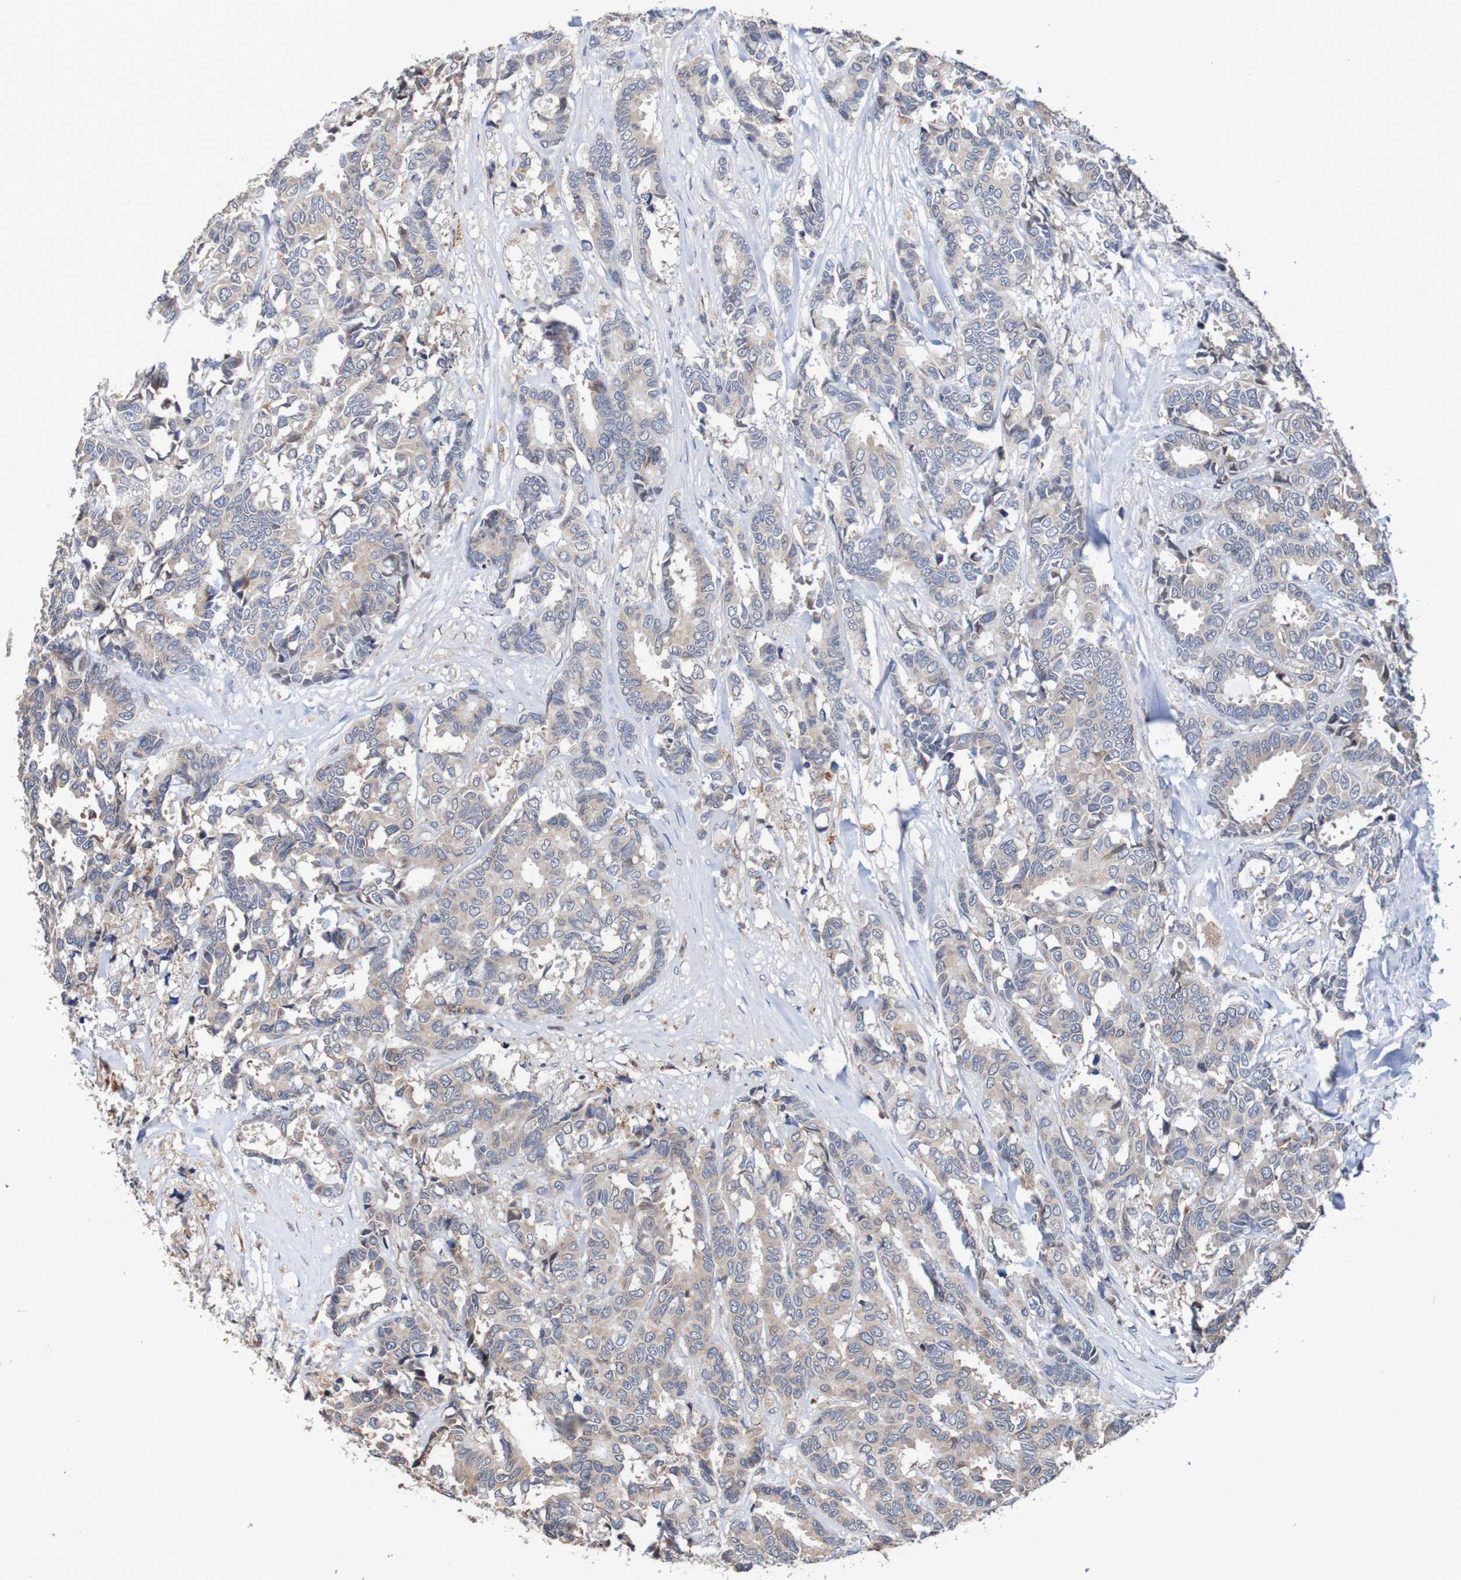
{"staining": {"intensity": "weak", "quantity": ">75%", "location": "cytoplasmic/membranous"}, "tissue": "breast cancer", "cell_type": "Tumor cells", "image_type": "cancer", "snomed": [{"axis": "morphology", "description": "Duct carcinoma"}, {"axis": "topography", "description": "Breast"}], "caption": "Protein staining of breast cancer (intraductal carcinoma) tissue exhibits weak cytoplasmic/membranous staining in approximately >75% of tumor cells.", "gene": "FIBP", "patient": {"sex": "female", "age": 87}}